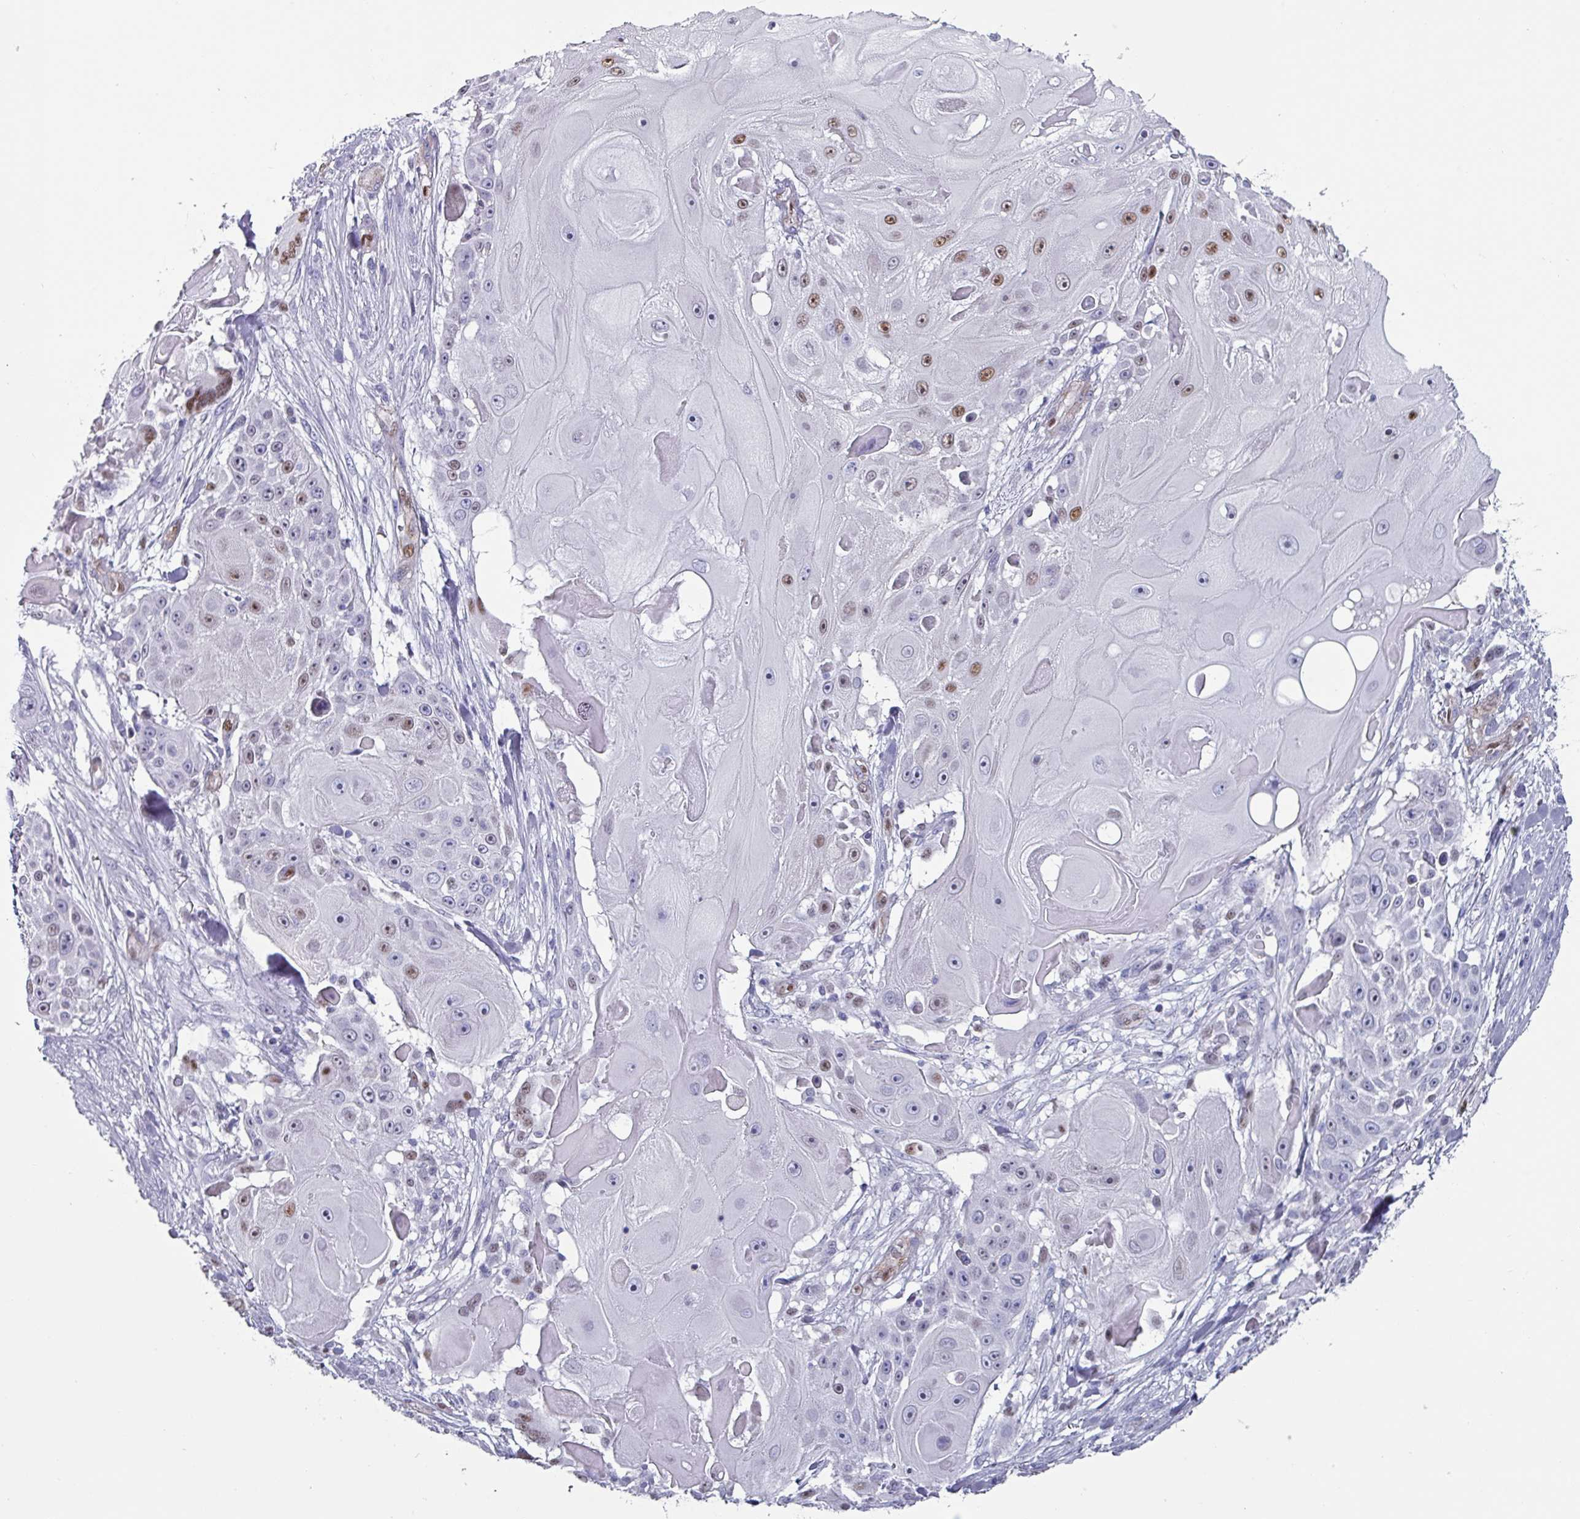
{"staining": {"intensity": "moderate", "quantity": "<25%", "location": "nuclear"}, "tissue": "skin cancer", "cell_type": "Tumor cells", "image_type": "cancer", "snomed": [{"axis": "morphology", "description": "Squamous cell carcinoma, NOS"}, {"axis": "topography", "description": "Skin"}], "caption": "Human squamous cell carcinoma (skin) stained for a protein (brown) shows moderate nuclear positive expression in approximately <25% of tumor cells.", "gene": "ZNF816-ZNF321P", "patient": {"sex": "female", "age": 86}}